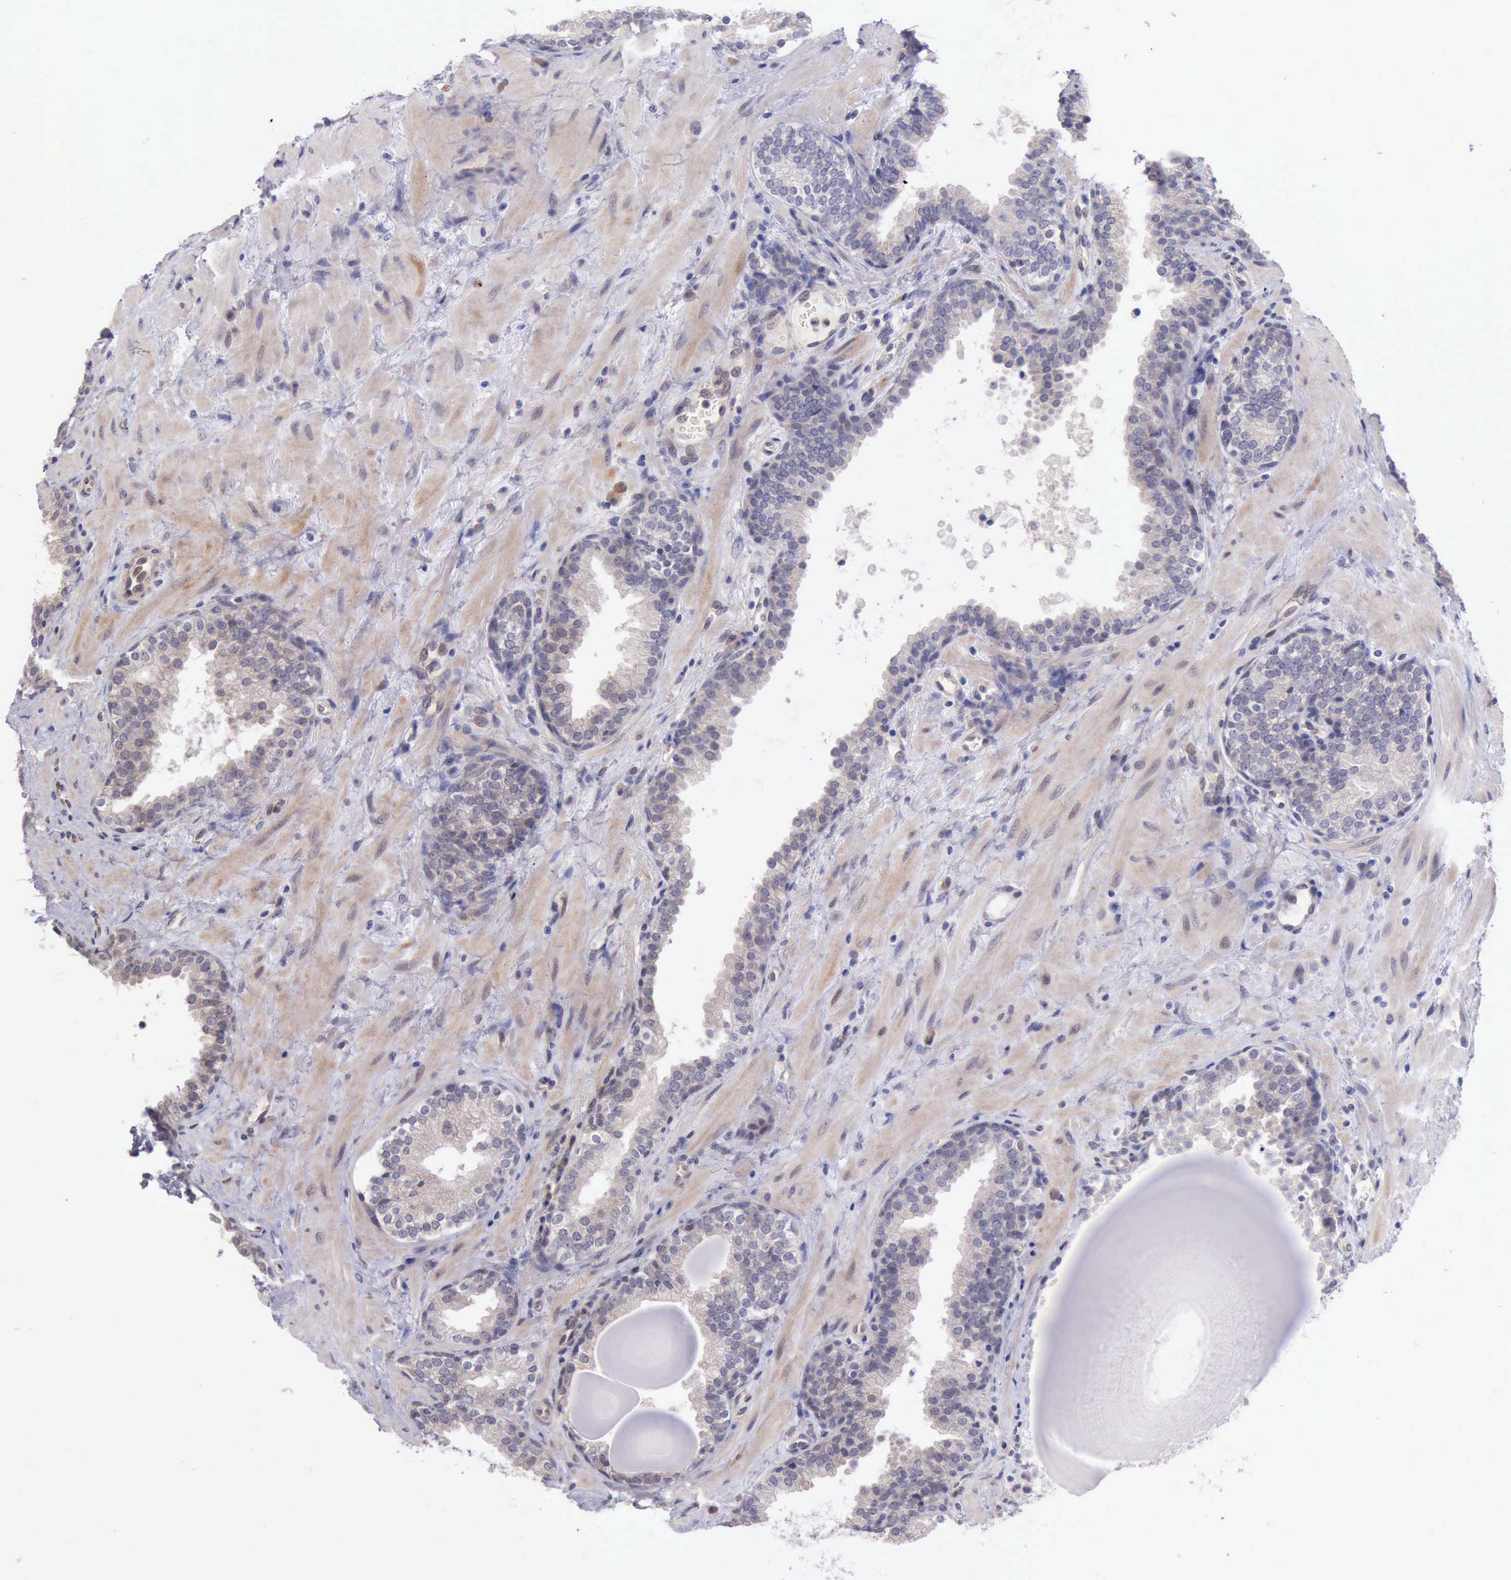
{"staining": {"intensity": "weak", "quantity": "25%-75%", "location": "cytoplasmic/membranous"}, "tissue": "prostate", "cell_type": "Glandular cells", "image_type": "normal", "snomed": [{"axis": "morphology", "description": "Normal tissue, NOS"}, {"axis": "topography", "description": "Prostate"}], "caption": "Immunohistochemical staining of unremarkable human prostate displays 25%-75% levels of weak cytoplasmic/membranous protein expression in about 25%-75% of glandular cells.", "gene": "DNAJB7", "patient": {"sex": "male", "age": 51}}